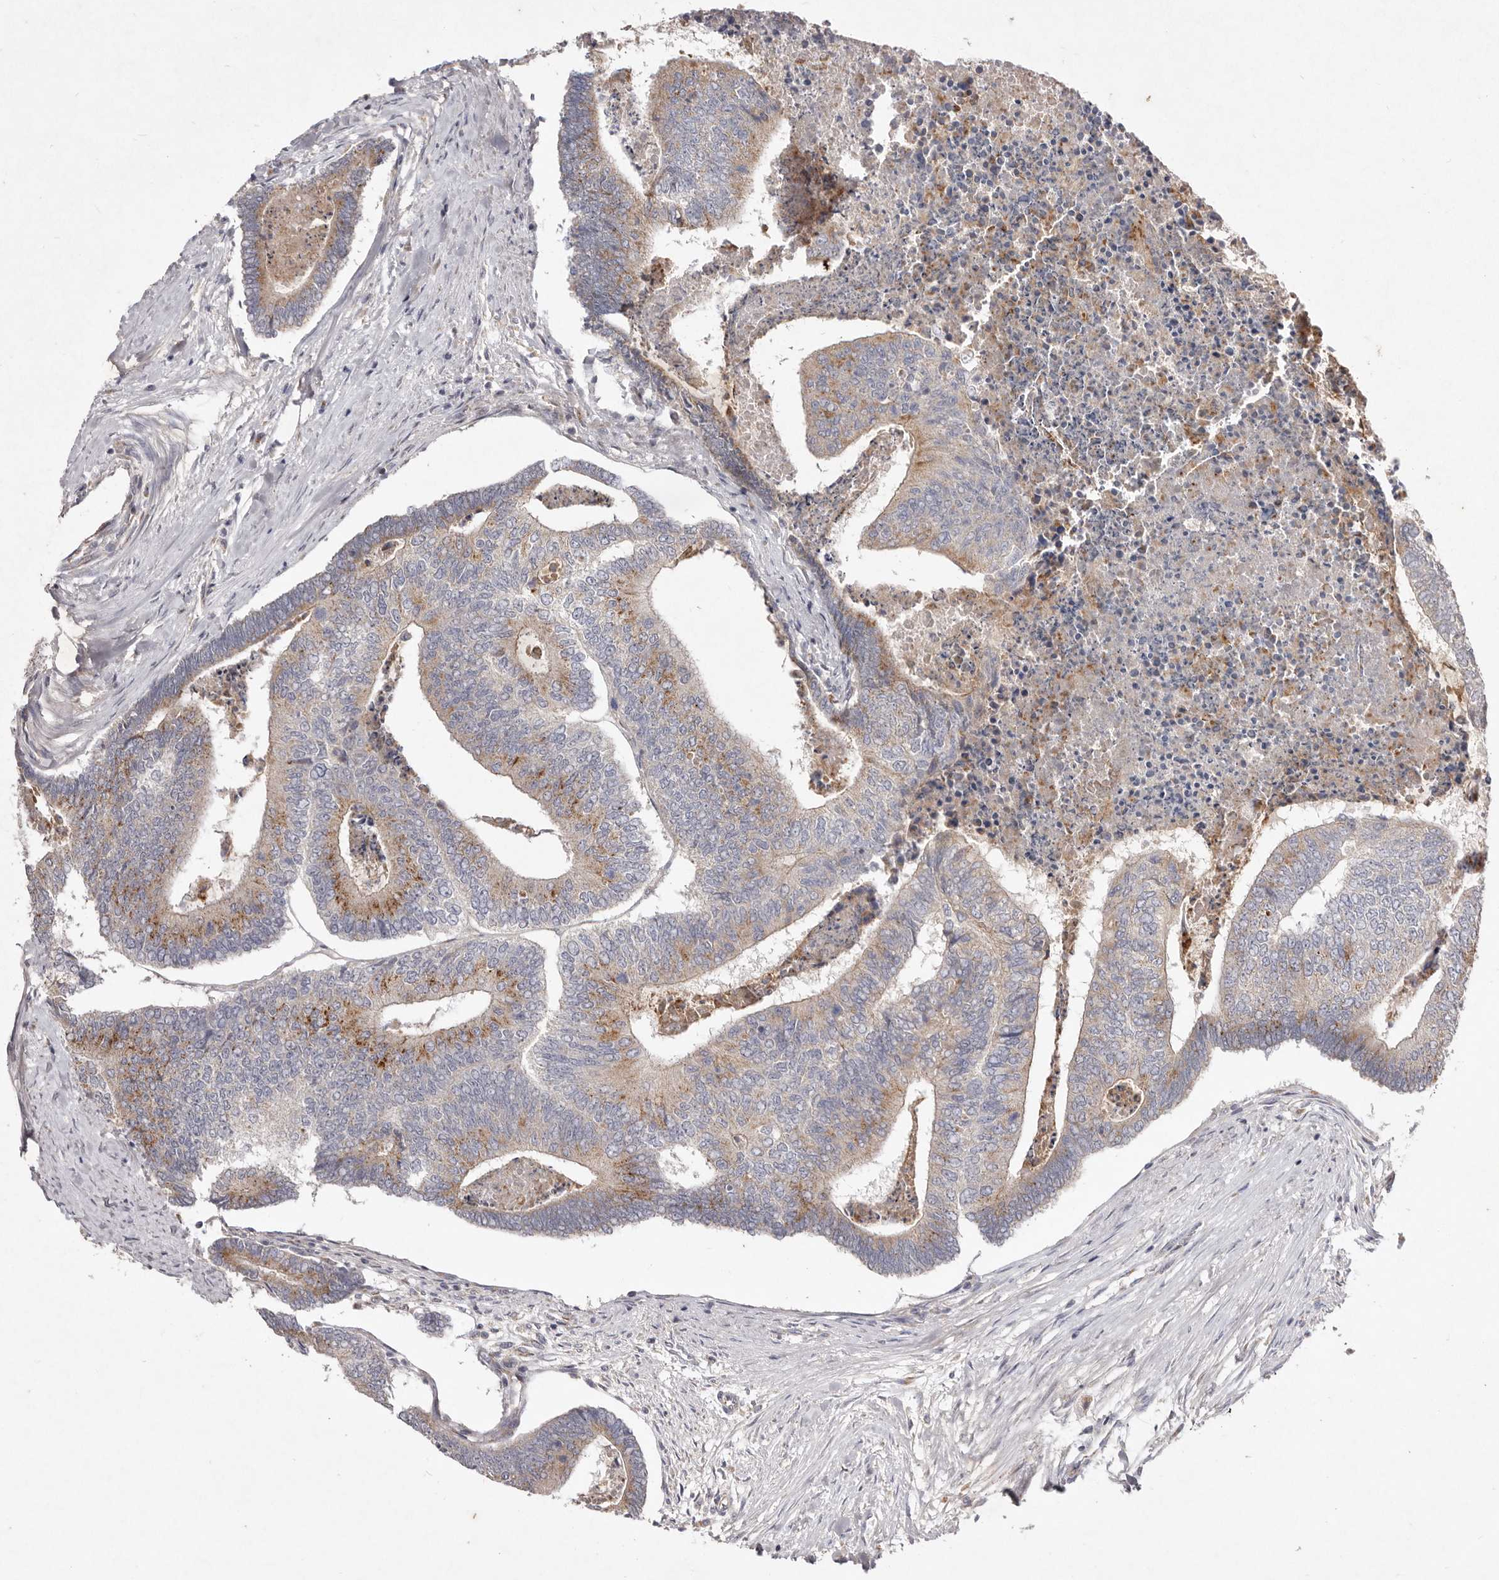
{"staining": {"intensity": "moderate", "quantity": ">75%", "location": "cytoplasmic/membranous"}, "tissue": "colorectal cancer", "cell_type": "Tumor cells", "image_type": "cancer", "snomed": [{"axis": "morphology", "description": "Adenocarcinoma, NOS"}, {"axis": "topography", "description": "Colon"}], "caption": "Human colorectal cancer stained with a brown dye reveals moderate cytoplasmic/membranous positive expression in about >75% of tumor cells.", "gene": "USP24", "patient": {"sex": "female", "age": 67}}